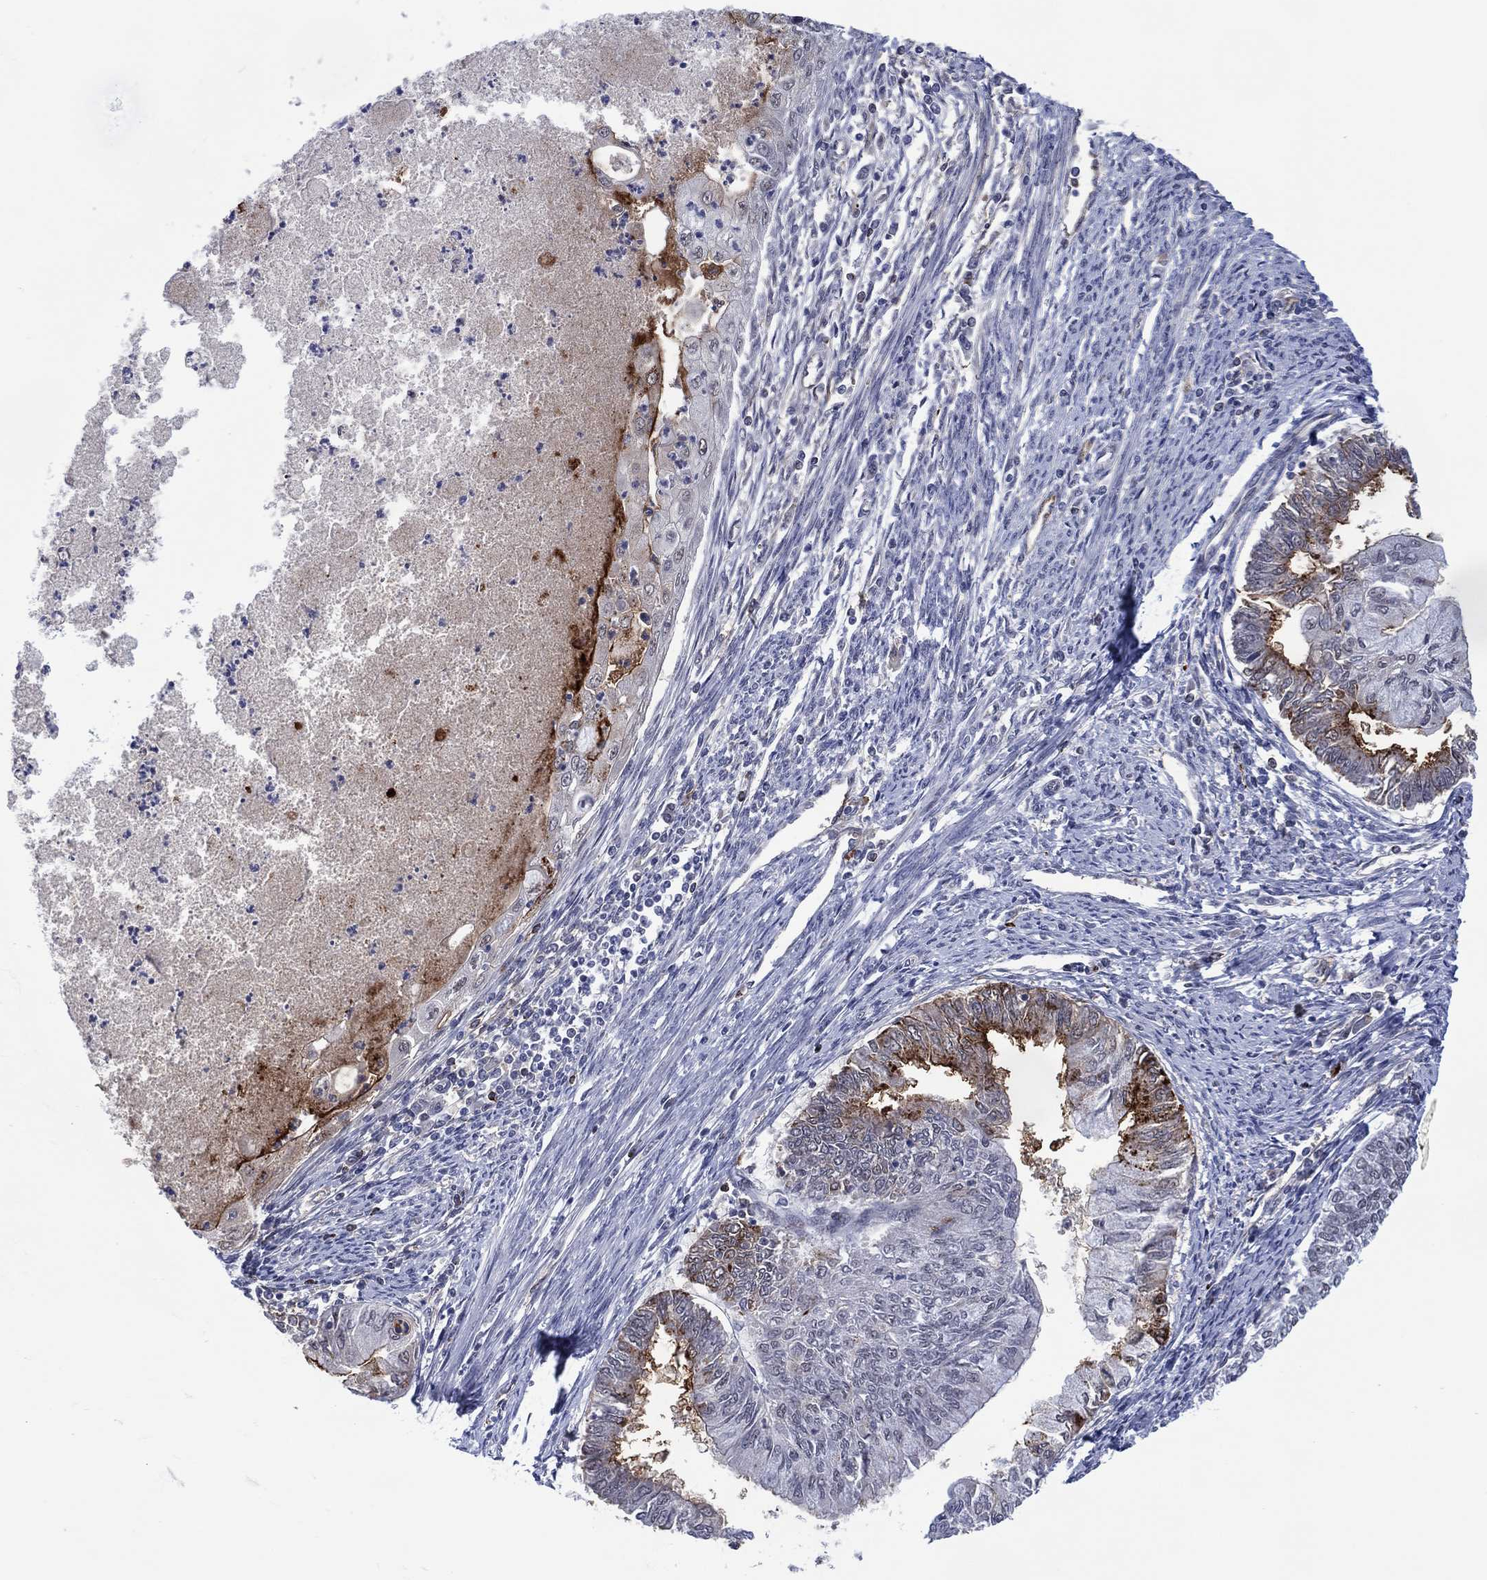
{"staining": {"intensity": "moderate", "quantity": "<25%", "location": "cytoplasmic/membranous"}, "tissue": "endometrial cancer", "cell_type": "Tumor cells", "image_type": "cancer", "snomed": [{"axis": "morphology", "description": "Adenocarcinoma, NOS"}, {"axis": "topography", "description": "Endometrium"}], "caption": "Tumor cells display low levels of moderate cytoplasmic/membranous expression in approximately <25% of cells in human endometrial adenocarcinoma.", "gene": "DPP4", "patient": {"sex": "female", "age": 59}}